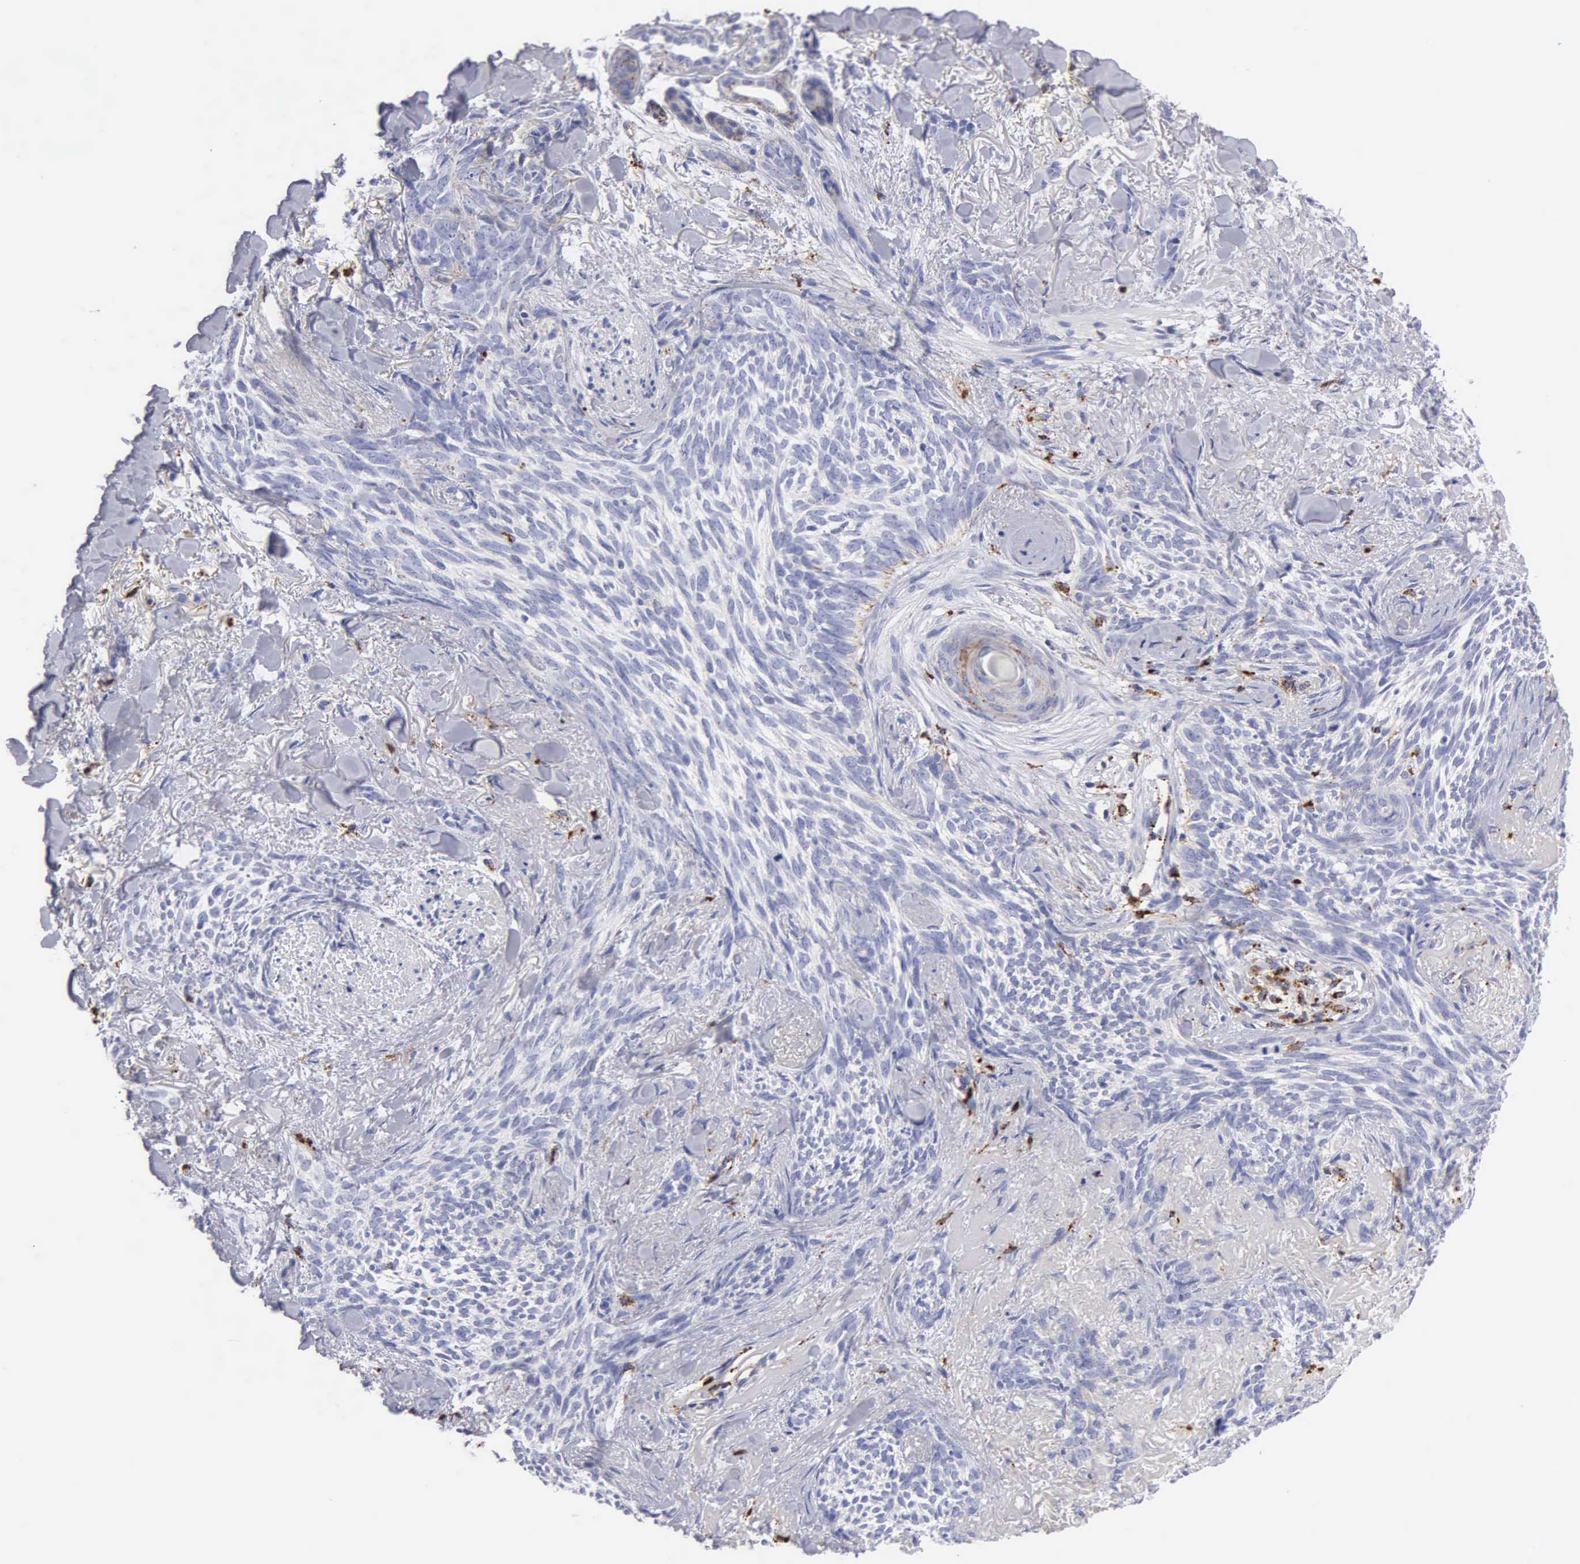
{"staining": {"intensity": "negative", "quantity": "none", "location": "none"}, "tissue": "skin cancer", "cell_type": "Tumor cells", "image_type": "cancer", "snomed": [{"axis": "morphology", "description": "Basal cell carcinoma"}, {"axis": "topography", "description": "Skin"}], "caption": "Immunohistochemical staining of skin cancer (basal cell carcinoma) displays no significant expression in tumor cells.", "gene": "CTSH", "patient": {"sex": "female", "age": 81}}